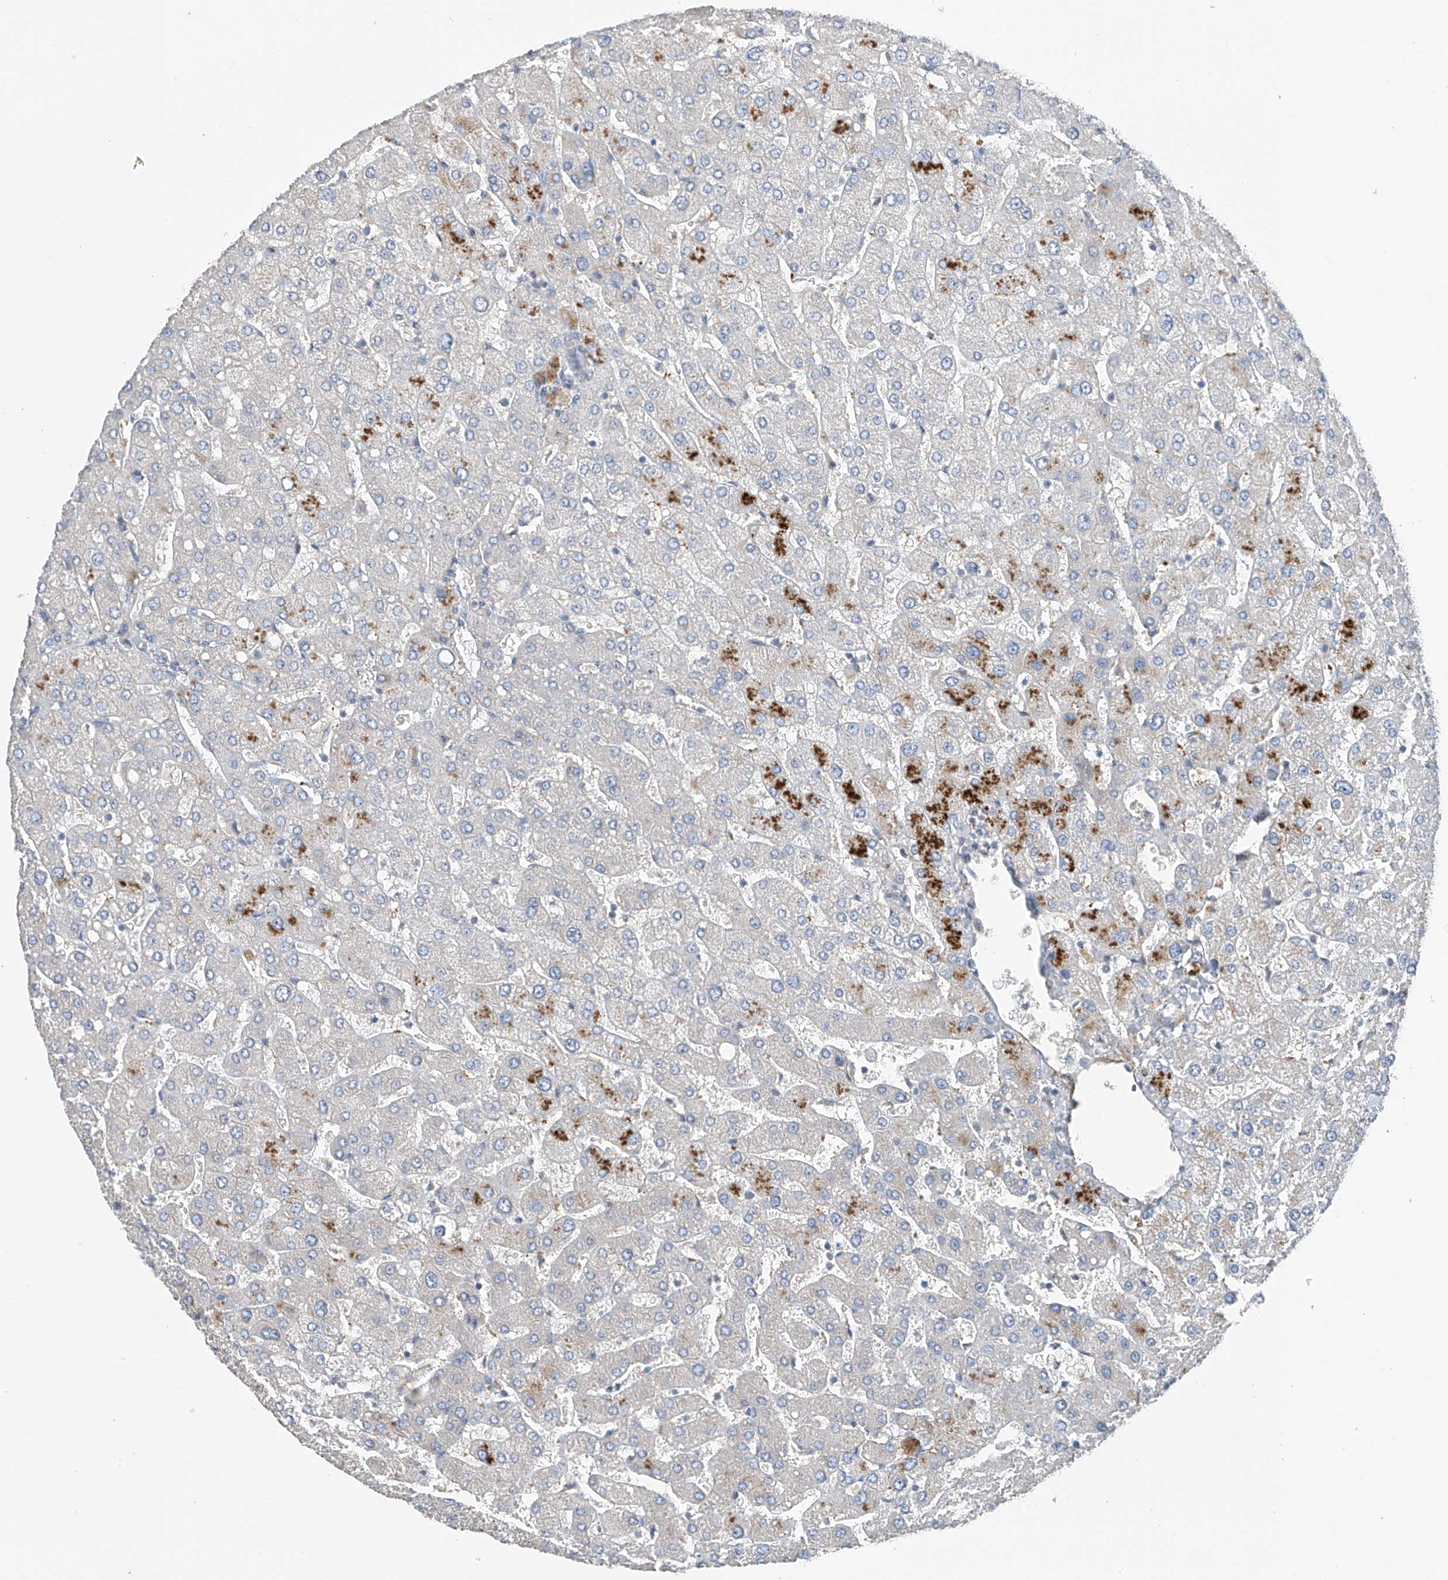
{"staining": {"intensity": "negative", "quantity": "none", "location": "none"}, "tissue": "liver", "cell_type": "Cholangiocytes", "image_type": "normal", "snomed": [{"axis": "morphology", "description": "Normal tissue, NOS"}, {"axis": "topography", "description": "Liver"}], "caption": "High power microscopy photomicrograph of an immunohistochemistry image of benign liver, revealing no significant staining in cholangiocytes.", "gene": "GALNTL6", "patient": {"sex": "male", "age": 55}}